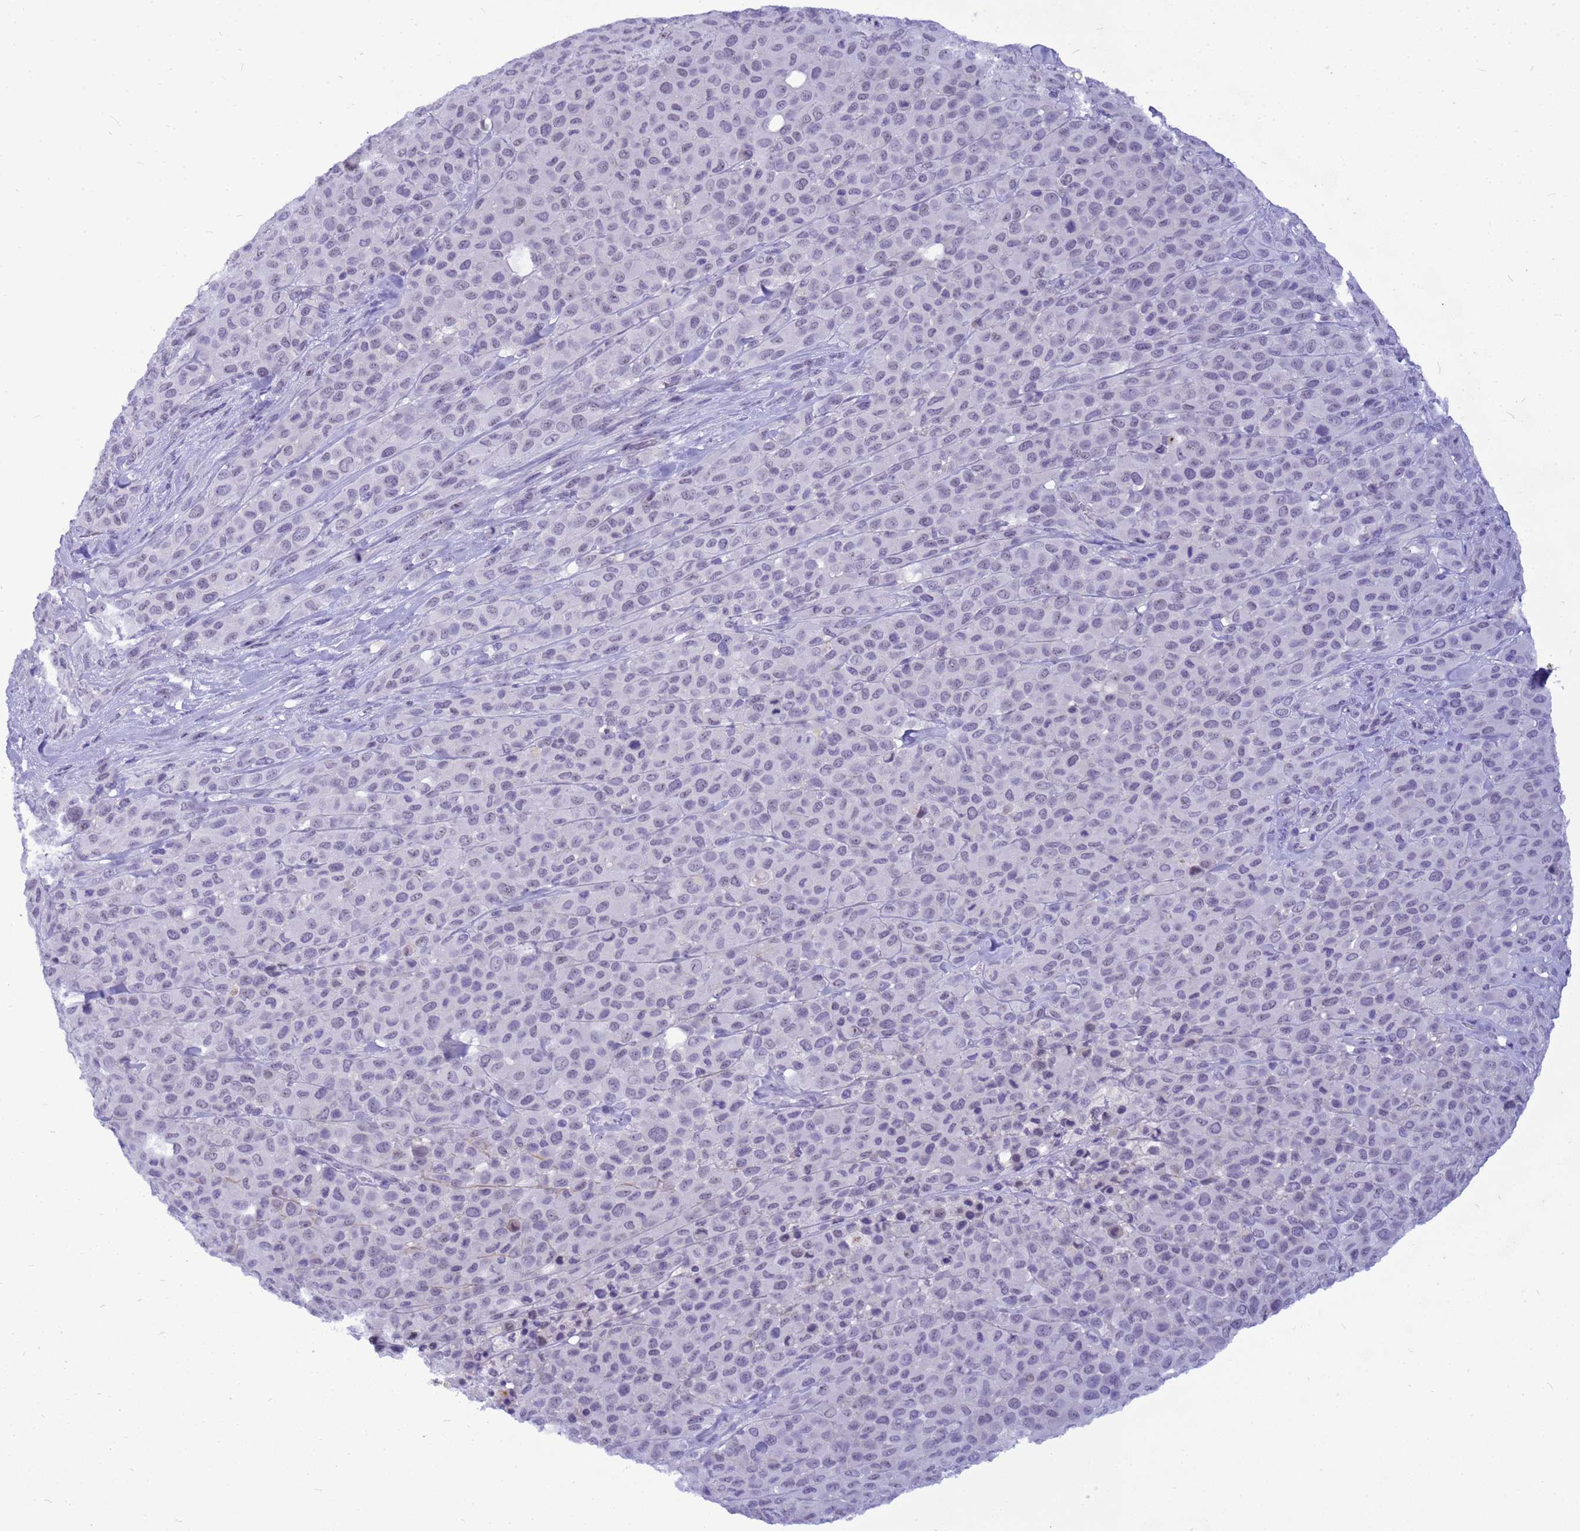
{"staining": {"intensity": "negative", "quantity": "none", "location": "none"}, "tissue": "melanoma", "cell_type": "Tumor cells", "image_type": "cancer", "snomed": [{"axis": "morphology", "description": "Malignant melanoma, Metastatic site"}, {"axis": "topography", "description": "Skin"}], "caption": "Tumor cells are negative for brown protein staining in melanoma.", "gene": "DMRTC2", "patient": {"sex": "female", "age": 81}}